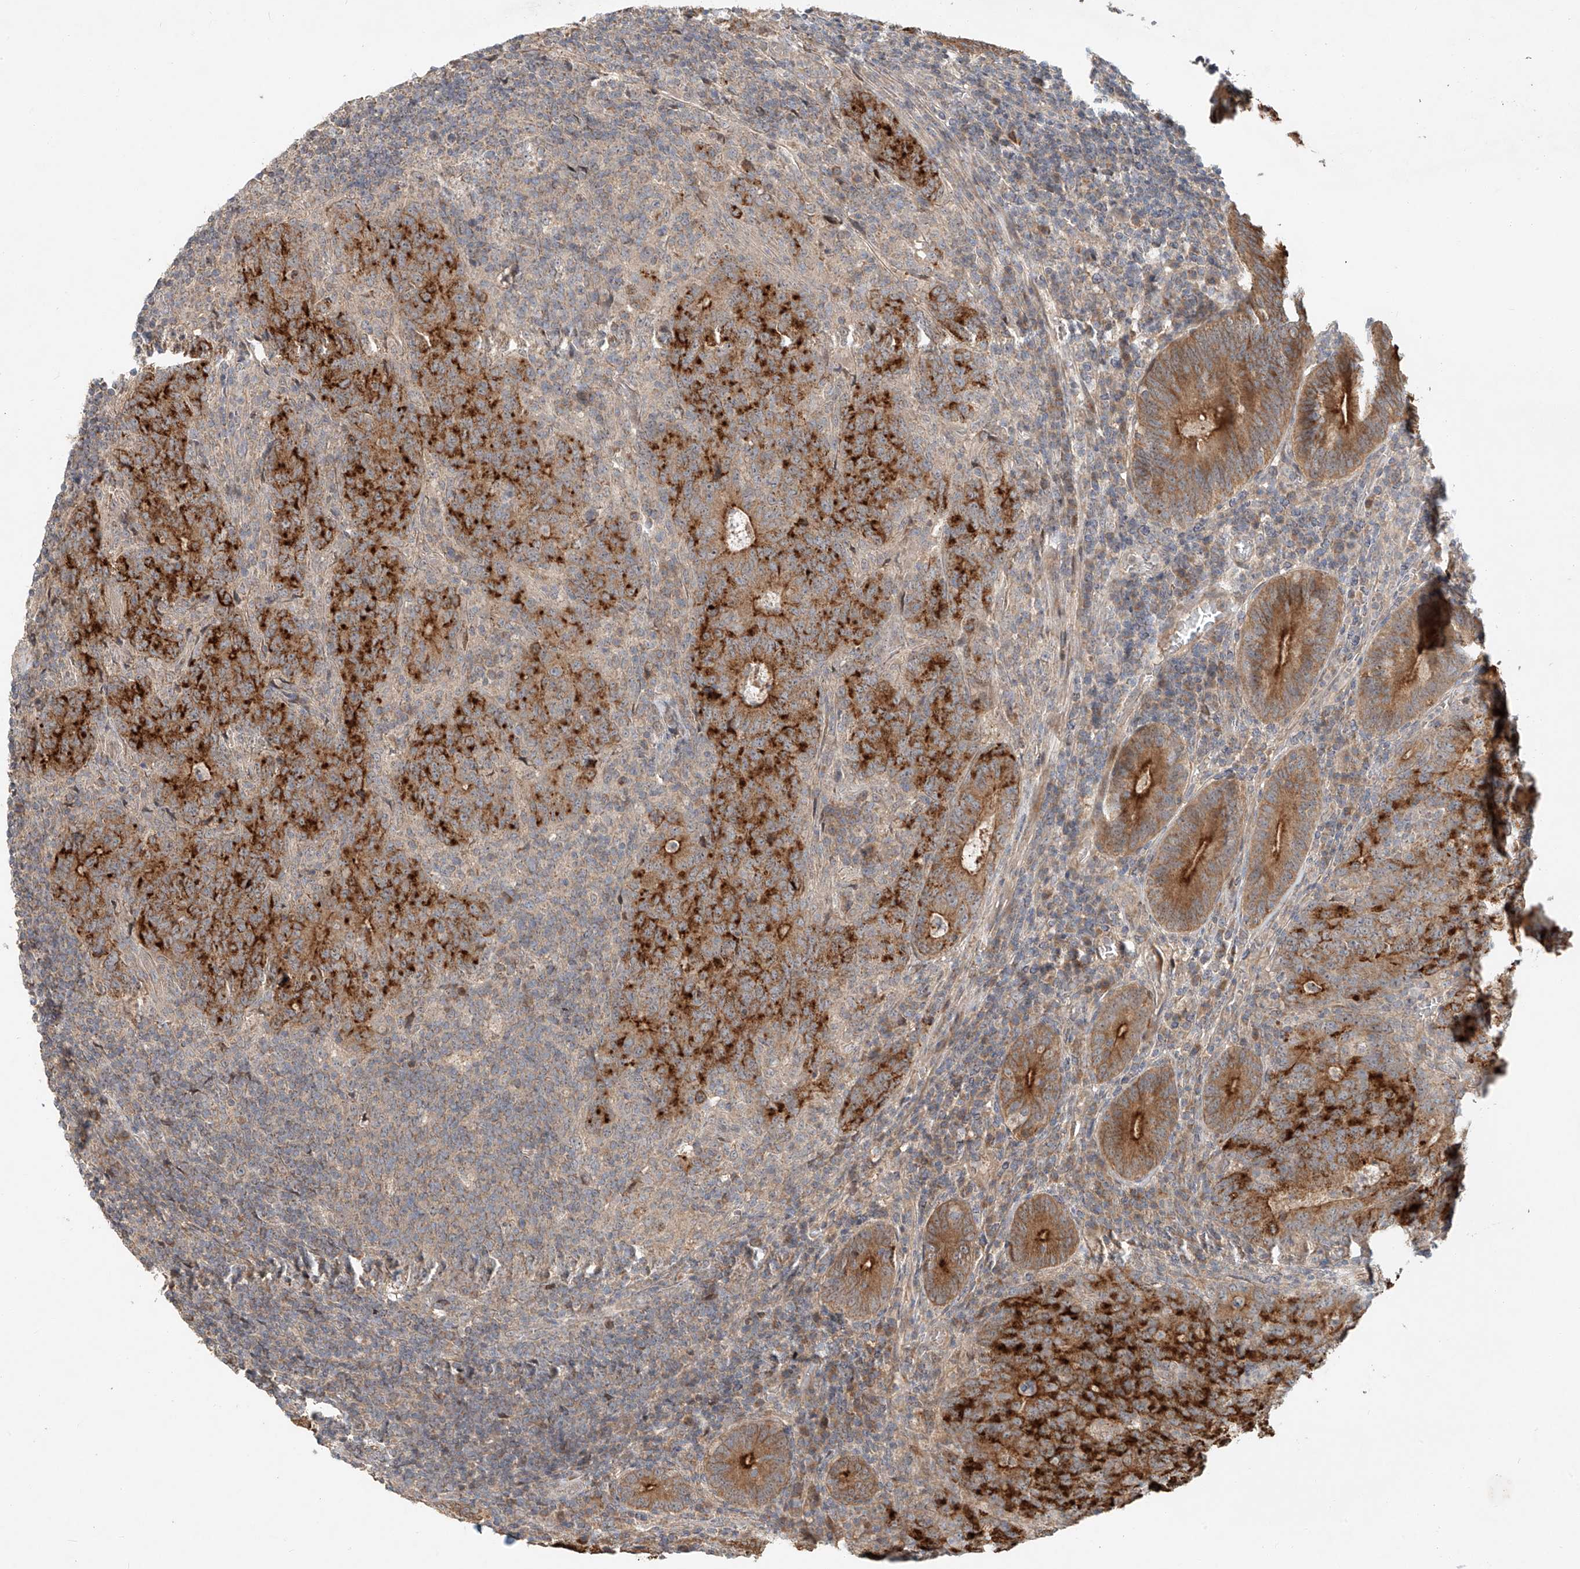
{"staining": {"intensity": "strong", "quantity": ">75%", "location": "cytoplasmic/membranous"}, "tissue": "colorectal cancer", "cell_type": "Tumor cells", "image_type": "cancer", "snomed": [{"axis": "morphology", "description": "Normal tissue, NOS"}, {"axis": "morphology", "description": "Adenocarcinoma, NOS"}, {"axis": "topography", "description": "Colon"}], "caption": "Protein expression by immunohistochemistry (IHC) reveals strong cytoplasmic/membranous staining in about >75% of tumor cells in colorectal cancer (adenocarcinoma).", "gene": "TMEM61", "patient": {"sex": "female", "age": 75}}